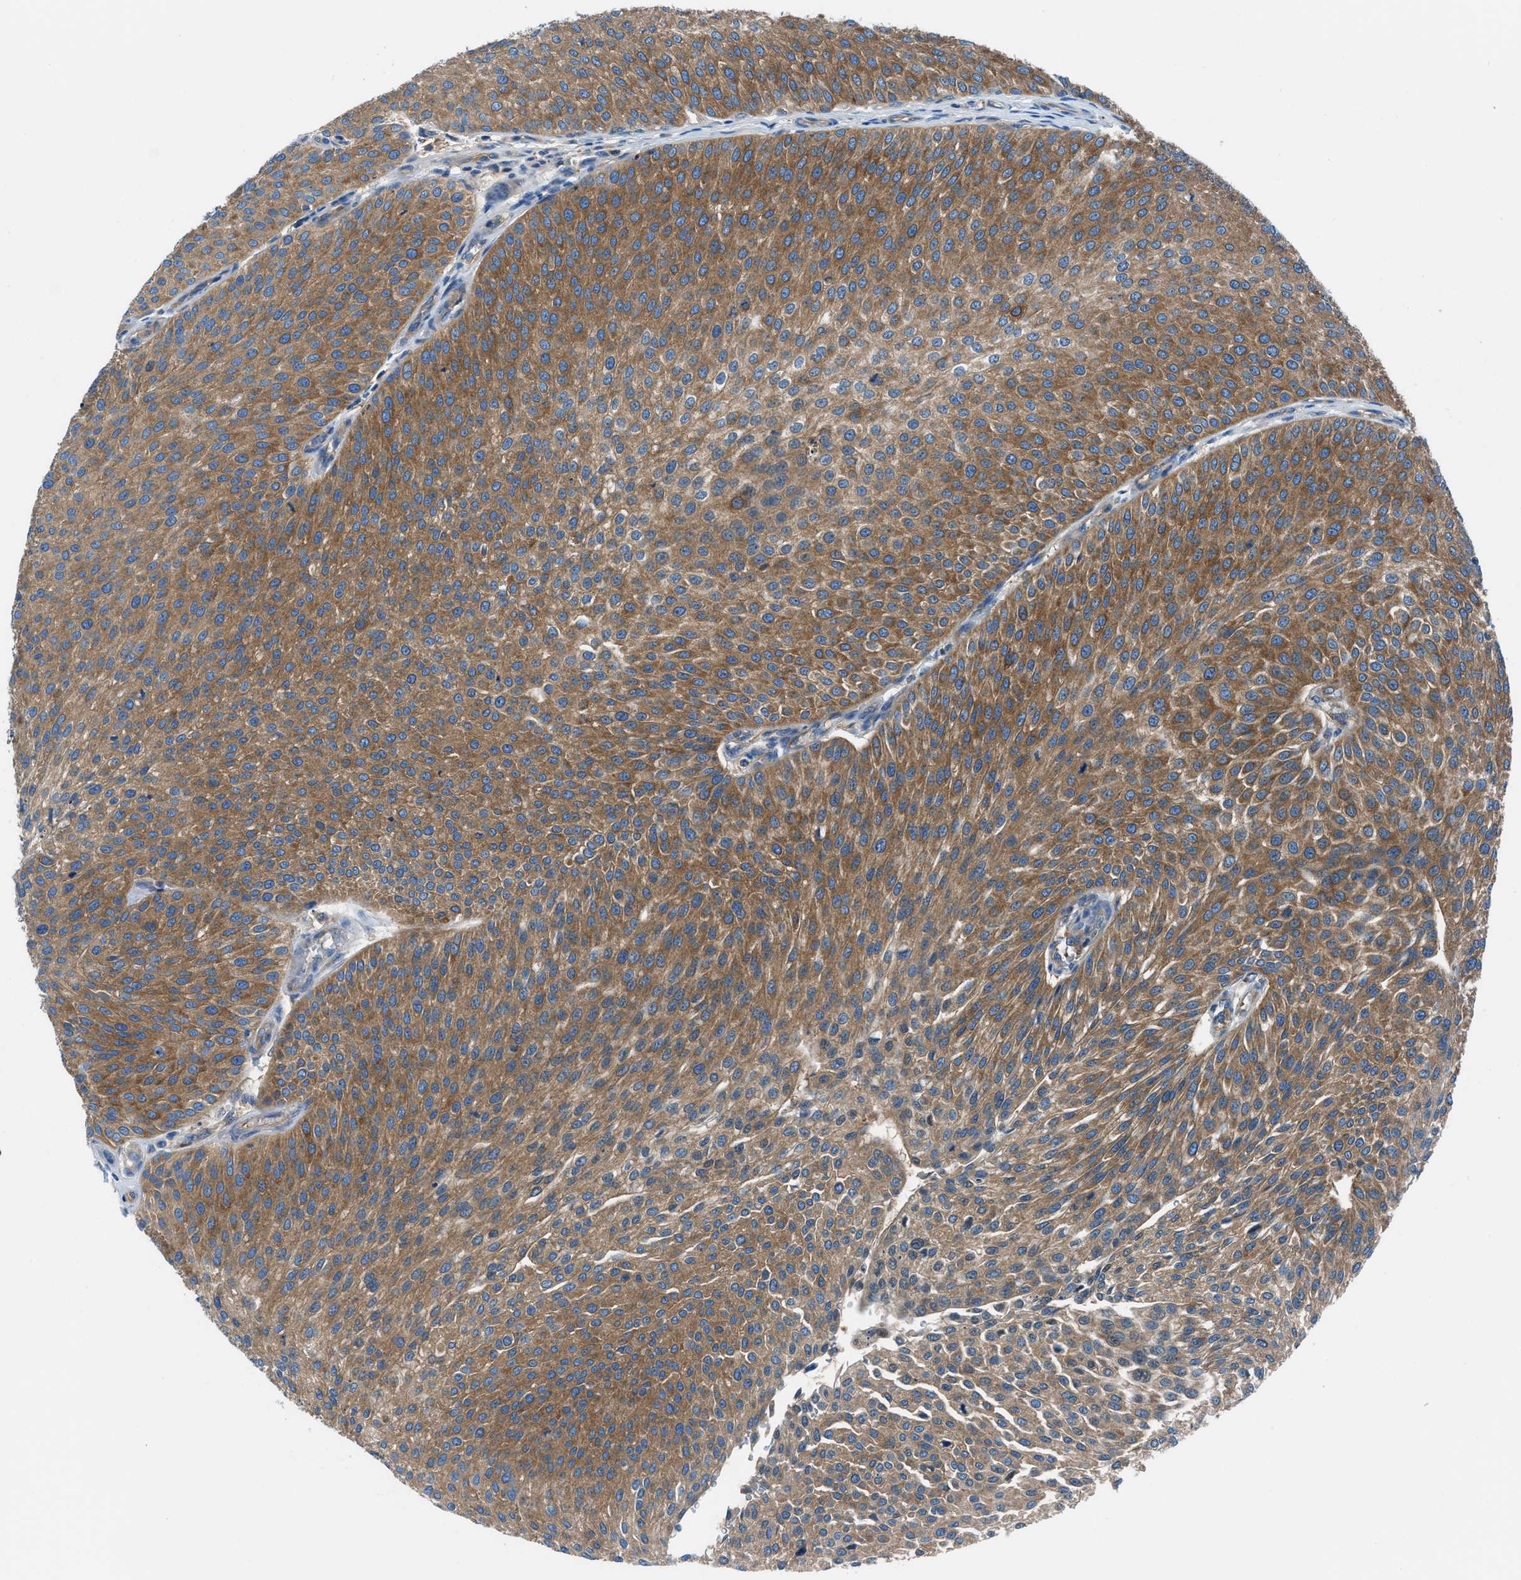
{"staining": {"intensity": "moderate", "quantity": ">75%", "location": "cytoplasmic/membranous"}, "tissue": "urothelial cancer", "cell_type": "Tumor cells", "image_type": "cancer", "snomed": [{"axis": "morphology", "description": "Urothelial carcinoma, Low grade"}, {"axis": "topography", "description": "Smooth muscle"}, {"axis": "topography", "description": "Urinary bladder"}], "caption": "Tumor cells display medium levels of moderate cytoplasmic/membranous staining in about >75% of cells in human low-grade urothelial carcinoma.", "gene": "SARS1", "patient": {"sex": "male", "age": 60}}